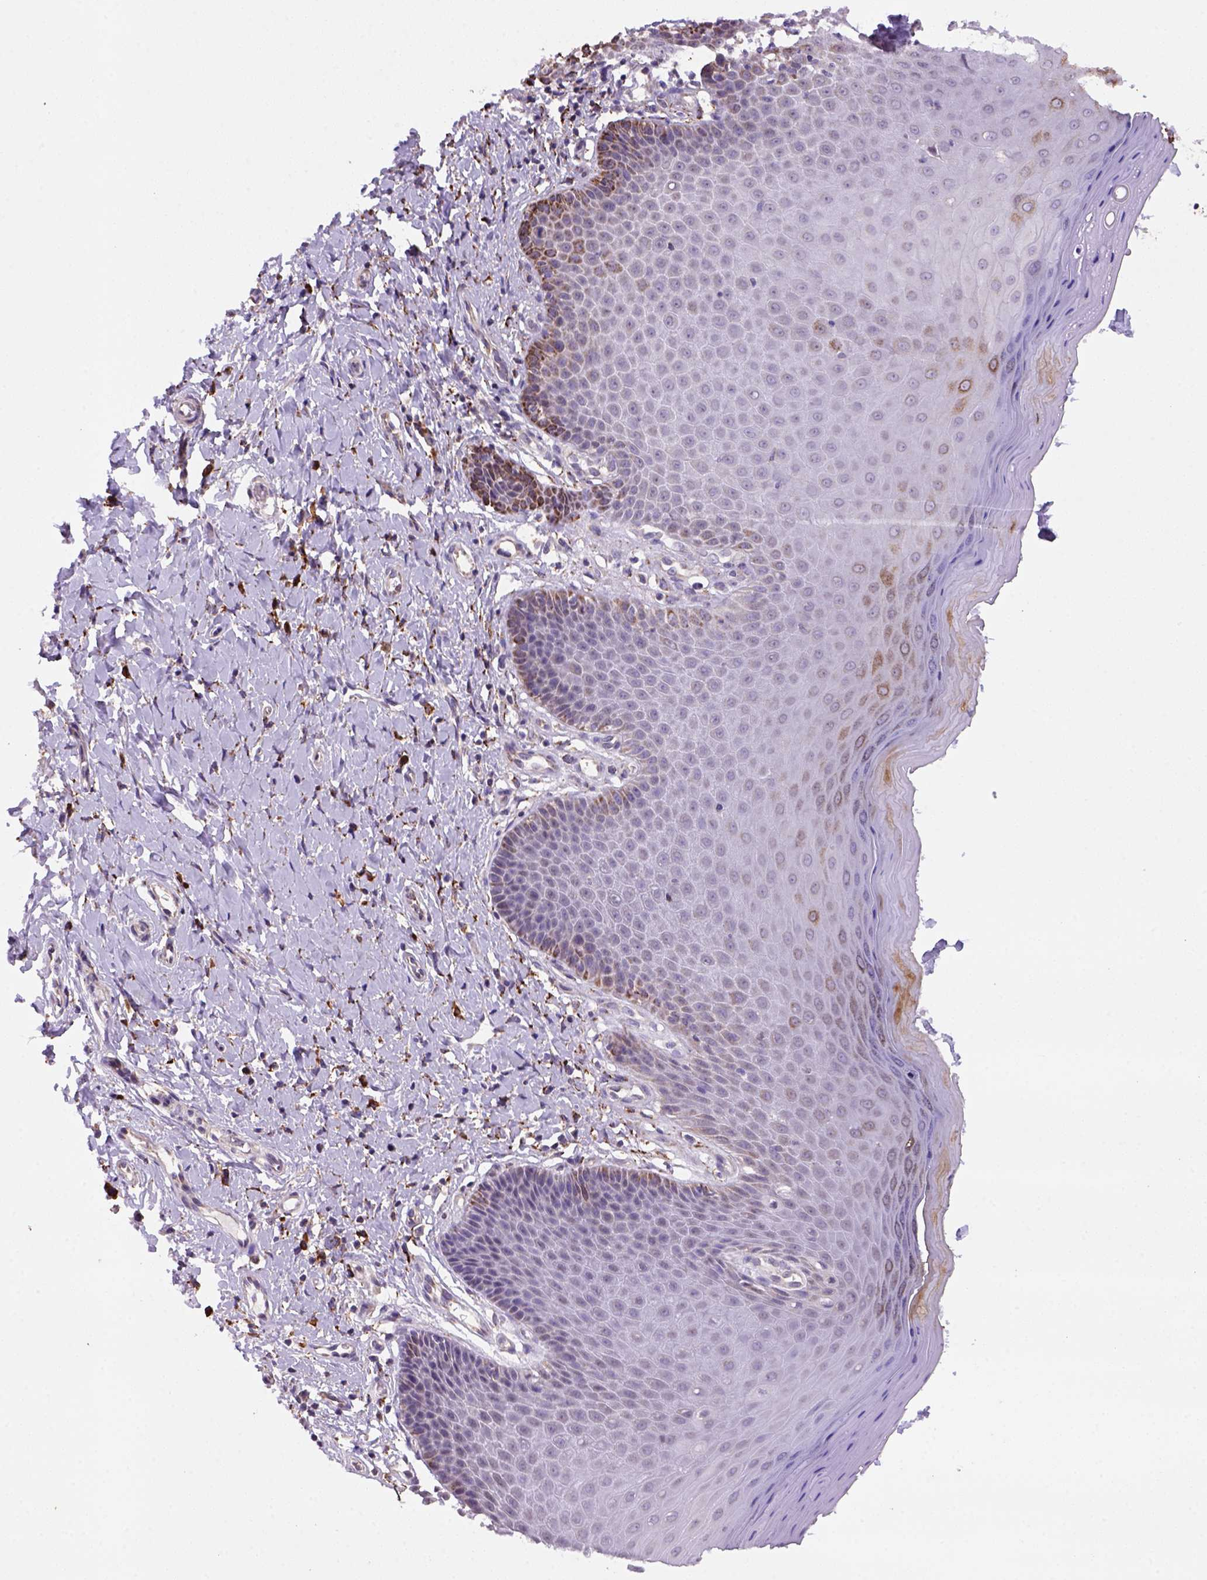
{"staining": {"intensity": "strong", "quantity": "<25%", "location": "cytoplasmic/membranous"}, "tissue": "vagina", "cell_type": "Squamous epithelial cells", "image_type": "normal", "snomed": [{"axis": "morphology", "description": "Normal tissue, NOS"}, {"axis": "topography", "description": "Vagina"}], "caption": "Protein expression analysis of benign human vagina reveals strong cytoplasmic/membranous staining in approximately <25% of squamous epithelial cells.", "gene": "FZD7", "patient": {"sex": "female", "age": 83}}